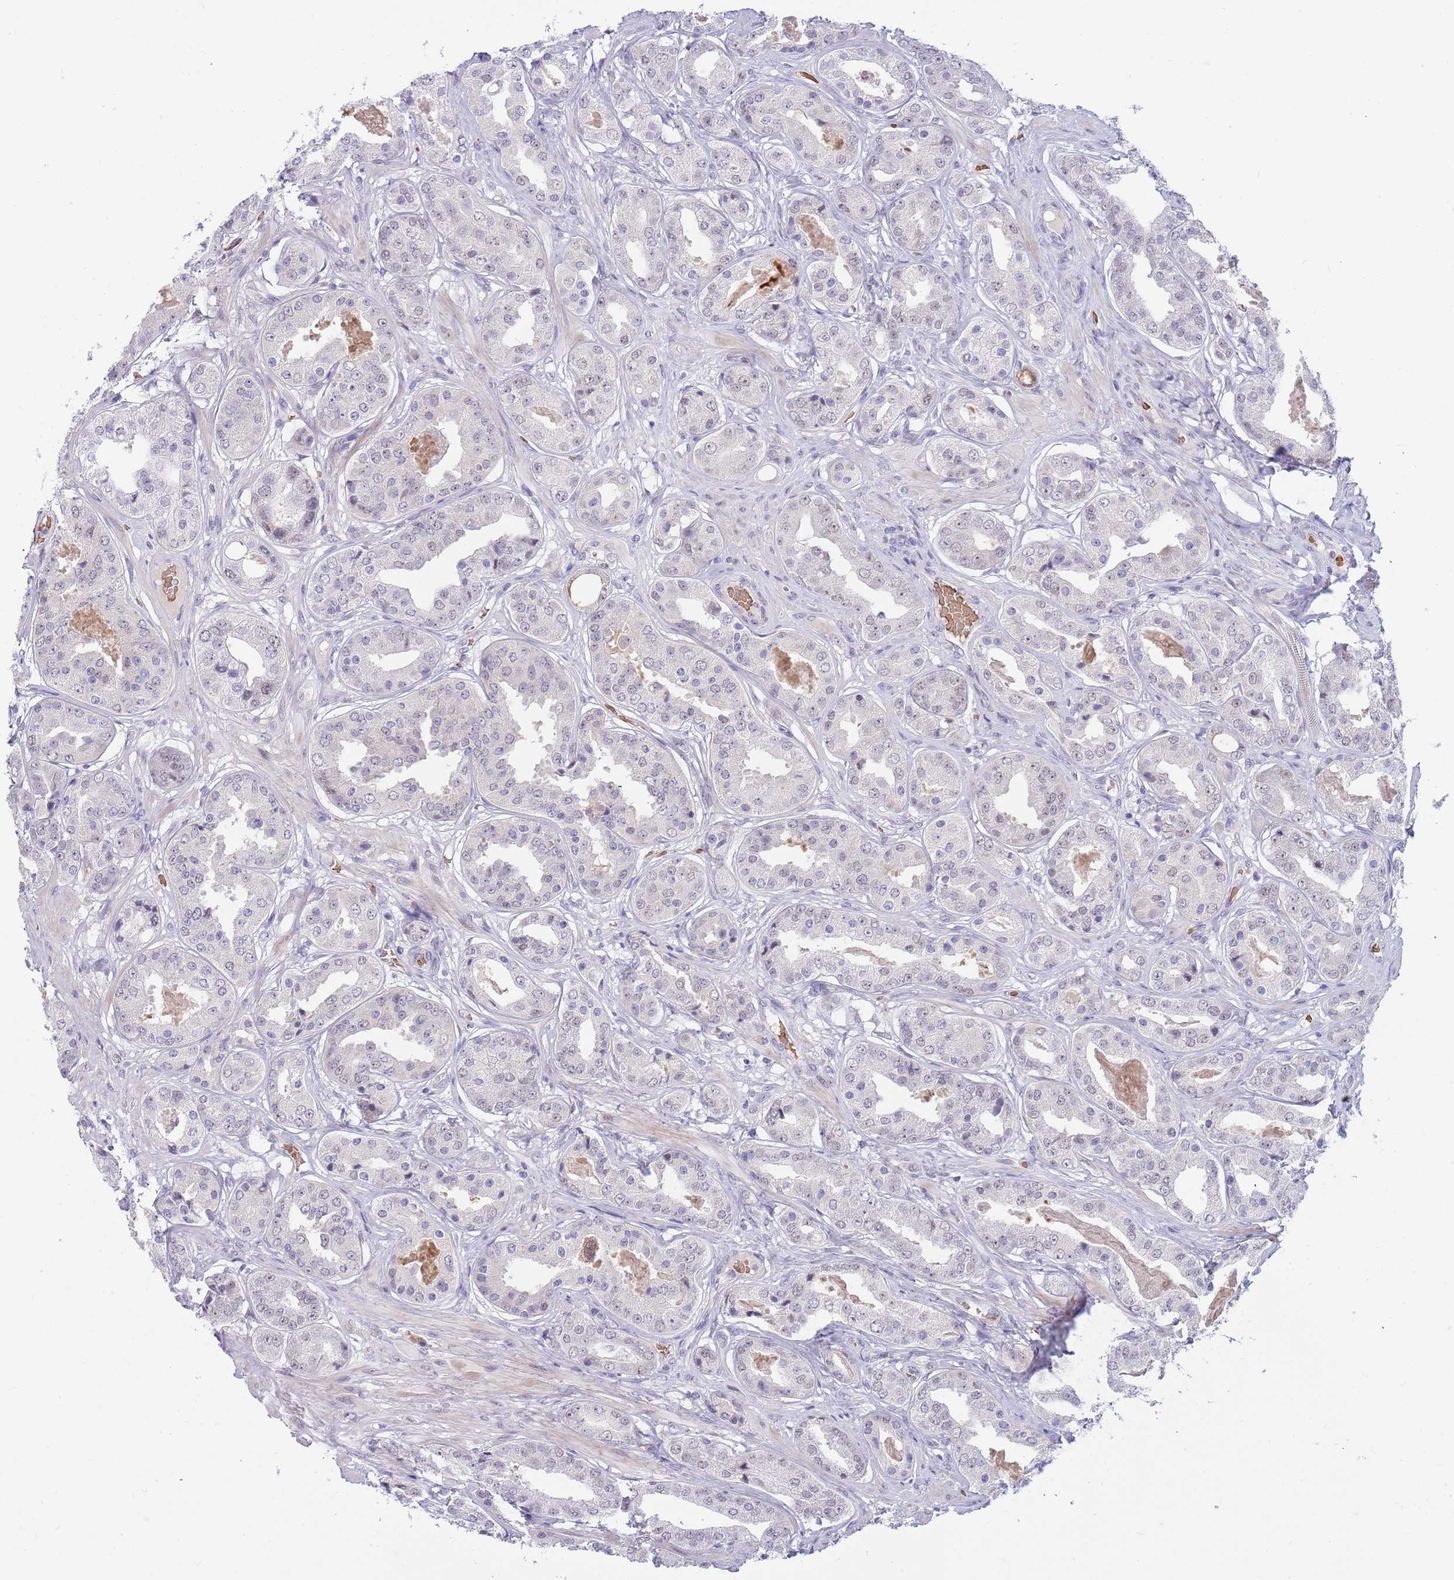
{"staining": {"intensity": "negative", "quantity": "none", "location": "none"}, "tissue": "prostate cancer", "cell_type": "Tumor cells", "image_type": "cancer", "snomed": [{"axis": "morphology", "description": "Adenocarcinoma, High grade"}, {"axis": "topography", "description": "Prostate"}], "caption": "High magnification brightfield microscopy of high-grade adenocarcinoma (prostate) stained with DAB (brown) and counterstained with hematoxylin (blue): tumor cells show no significant staining.", "gene": "LYPD6B", "patient": {"sex": "male", "age": 63}}